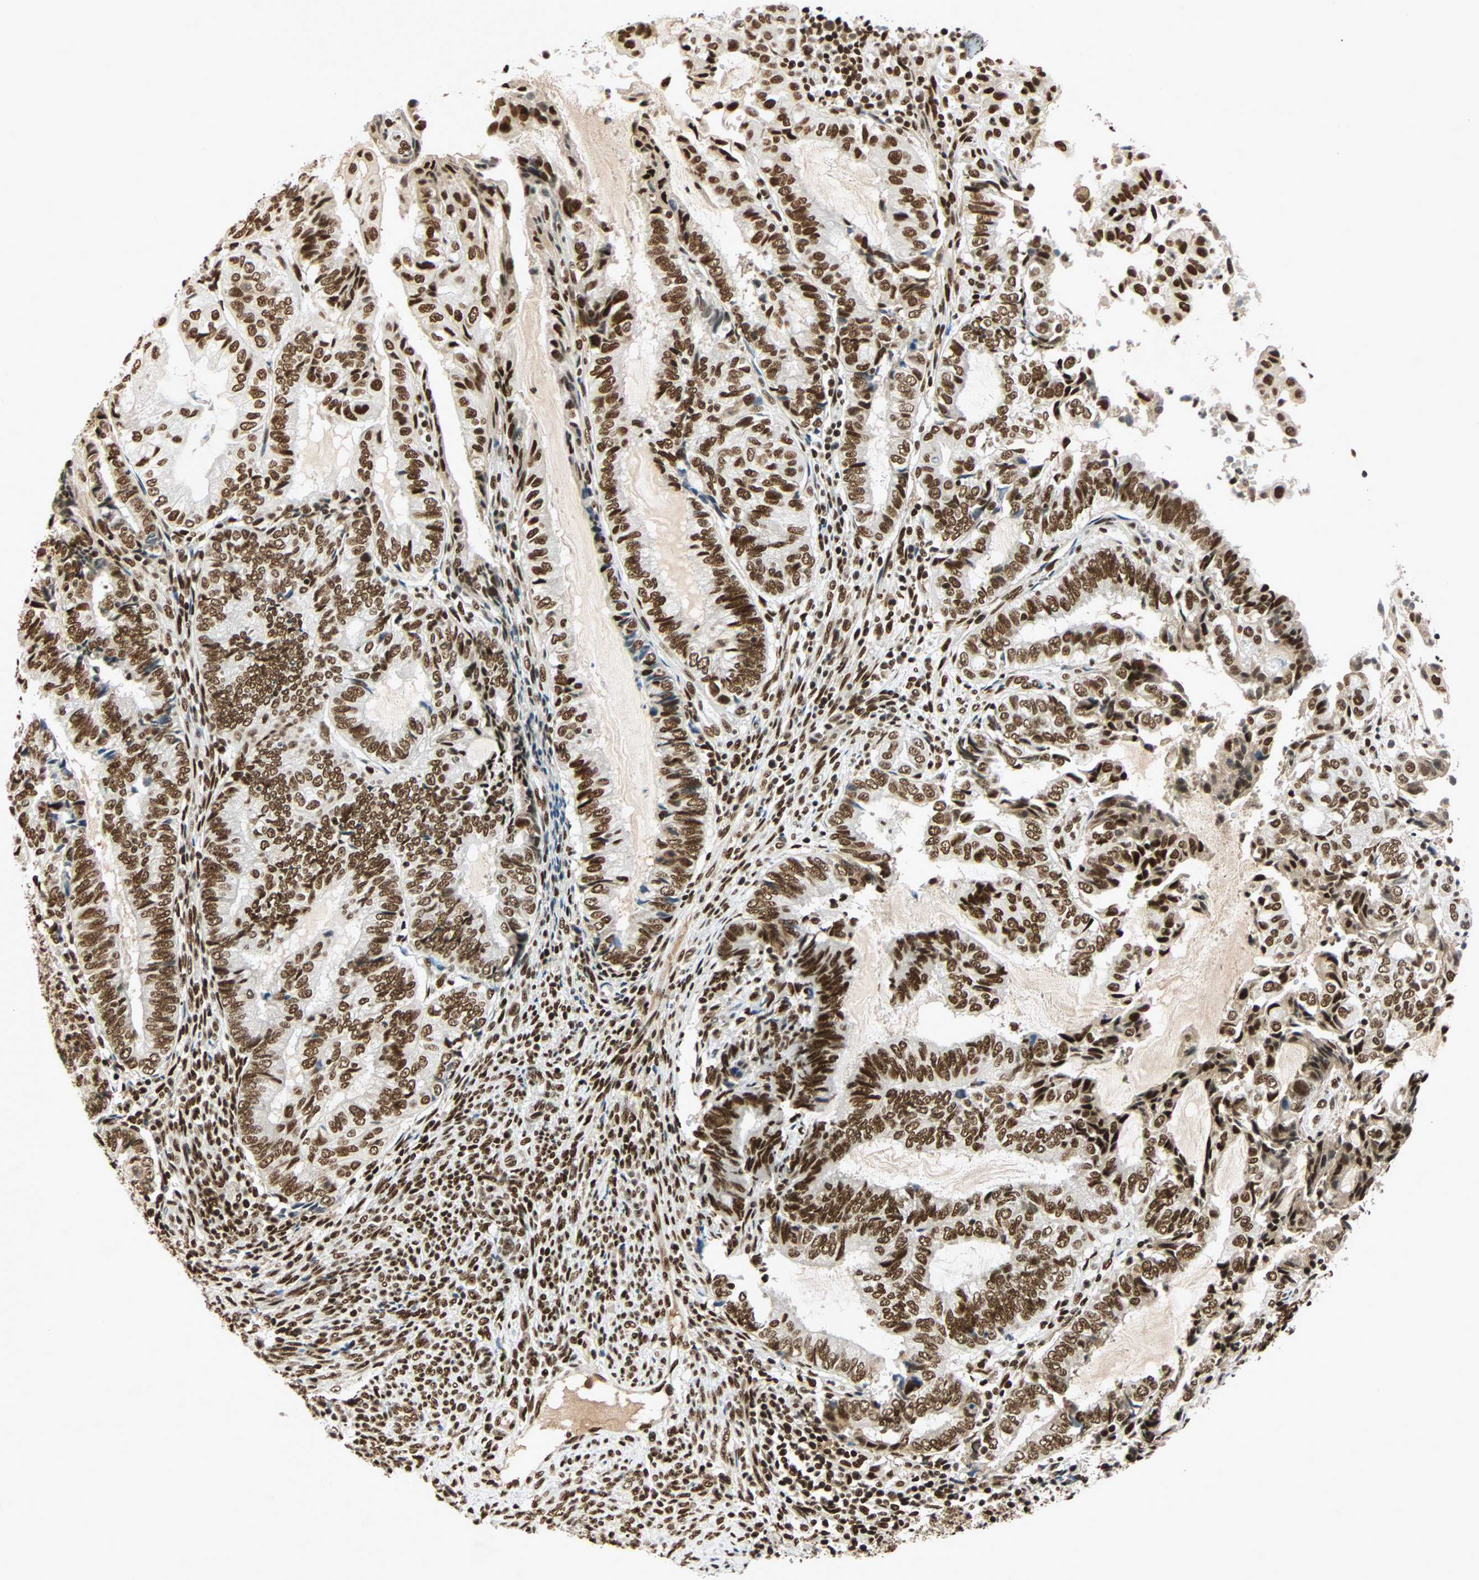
{"staining": {"intensity": "strong", "quantity": ">75%", "location": "nuclear"}, "tissue": "endometrial cancer", "cell_type": "Tumor cells", "image_type": "cancer", "snomed": [{"axis": "morphology", "description": "Adenocarcinoma, NOS"}, {"axis": "topography", "description": "Uterus"}, {"axis": "topography", "description": "Endometrium"}], "caption": "A photomicrograph of endometrial cancer (adenocarcinoma) stained for a protein reveals strong nuclear brown staining in tumor cells.", "gene": "CDK12", "patient": {"sex": "female", "age": 70}}